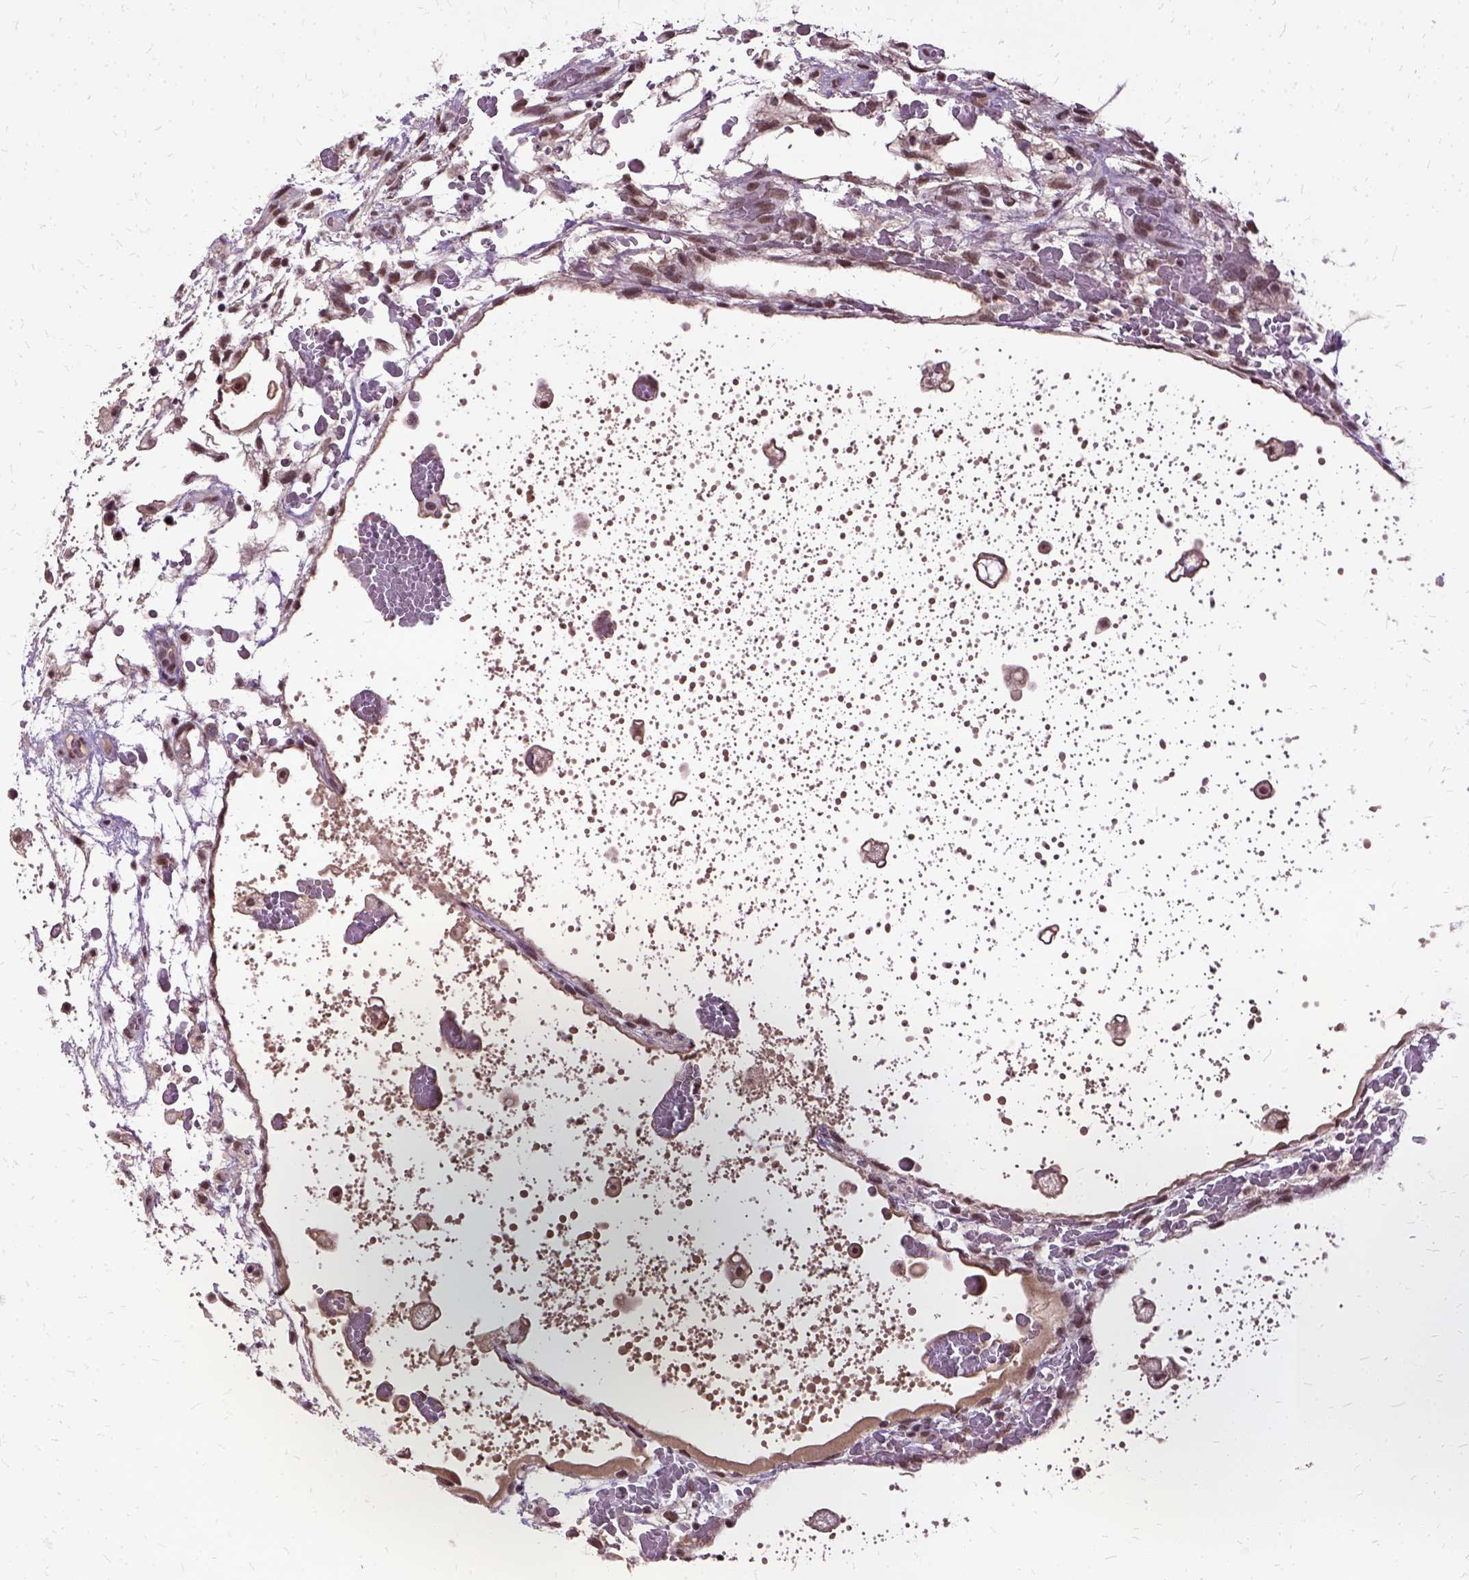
{"staining": {"intensity": "moderate", "quantity": ">75%", "location": "nuclear"}, "tissue": "testis cancer", "cell_type": "Tumor cells", "image_type": "cancer", "snomed": [{"axis": "morphology", "description": "Normal tissue, NOS"}, {"axis": "morphology", "description": "Carcinoma, Embryonal, NOS"}, {"axis": "topography", "description": "Testis"}], "caption": "The immunohistochemical stain shows moderate nuclear staining in tumor cells of testis cancer (embryonal carcinoma) tissue.", "gene": "SETD1A", "patient": {"sex": "male", "age": 32}}